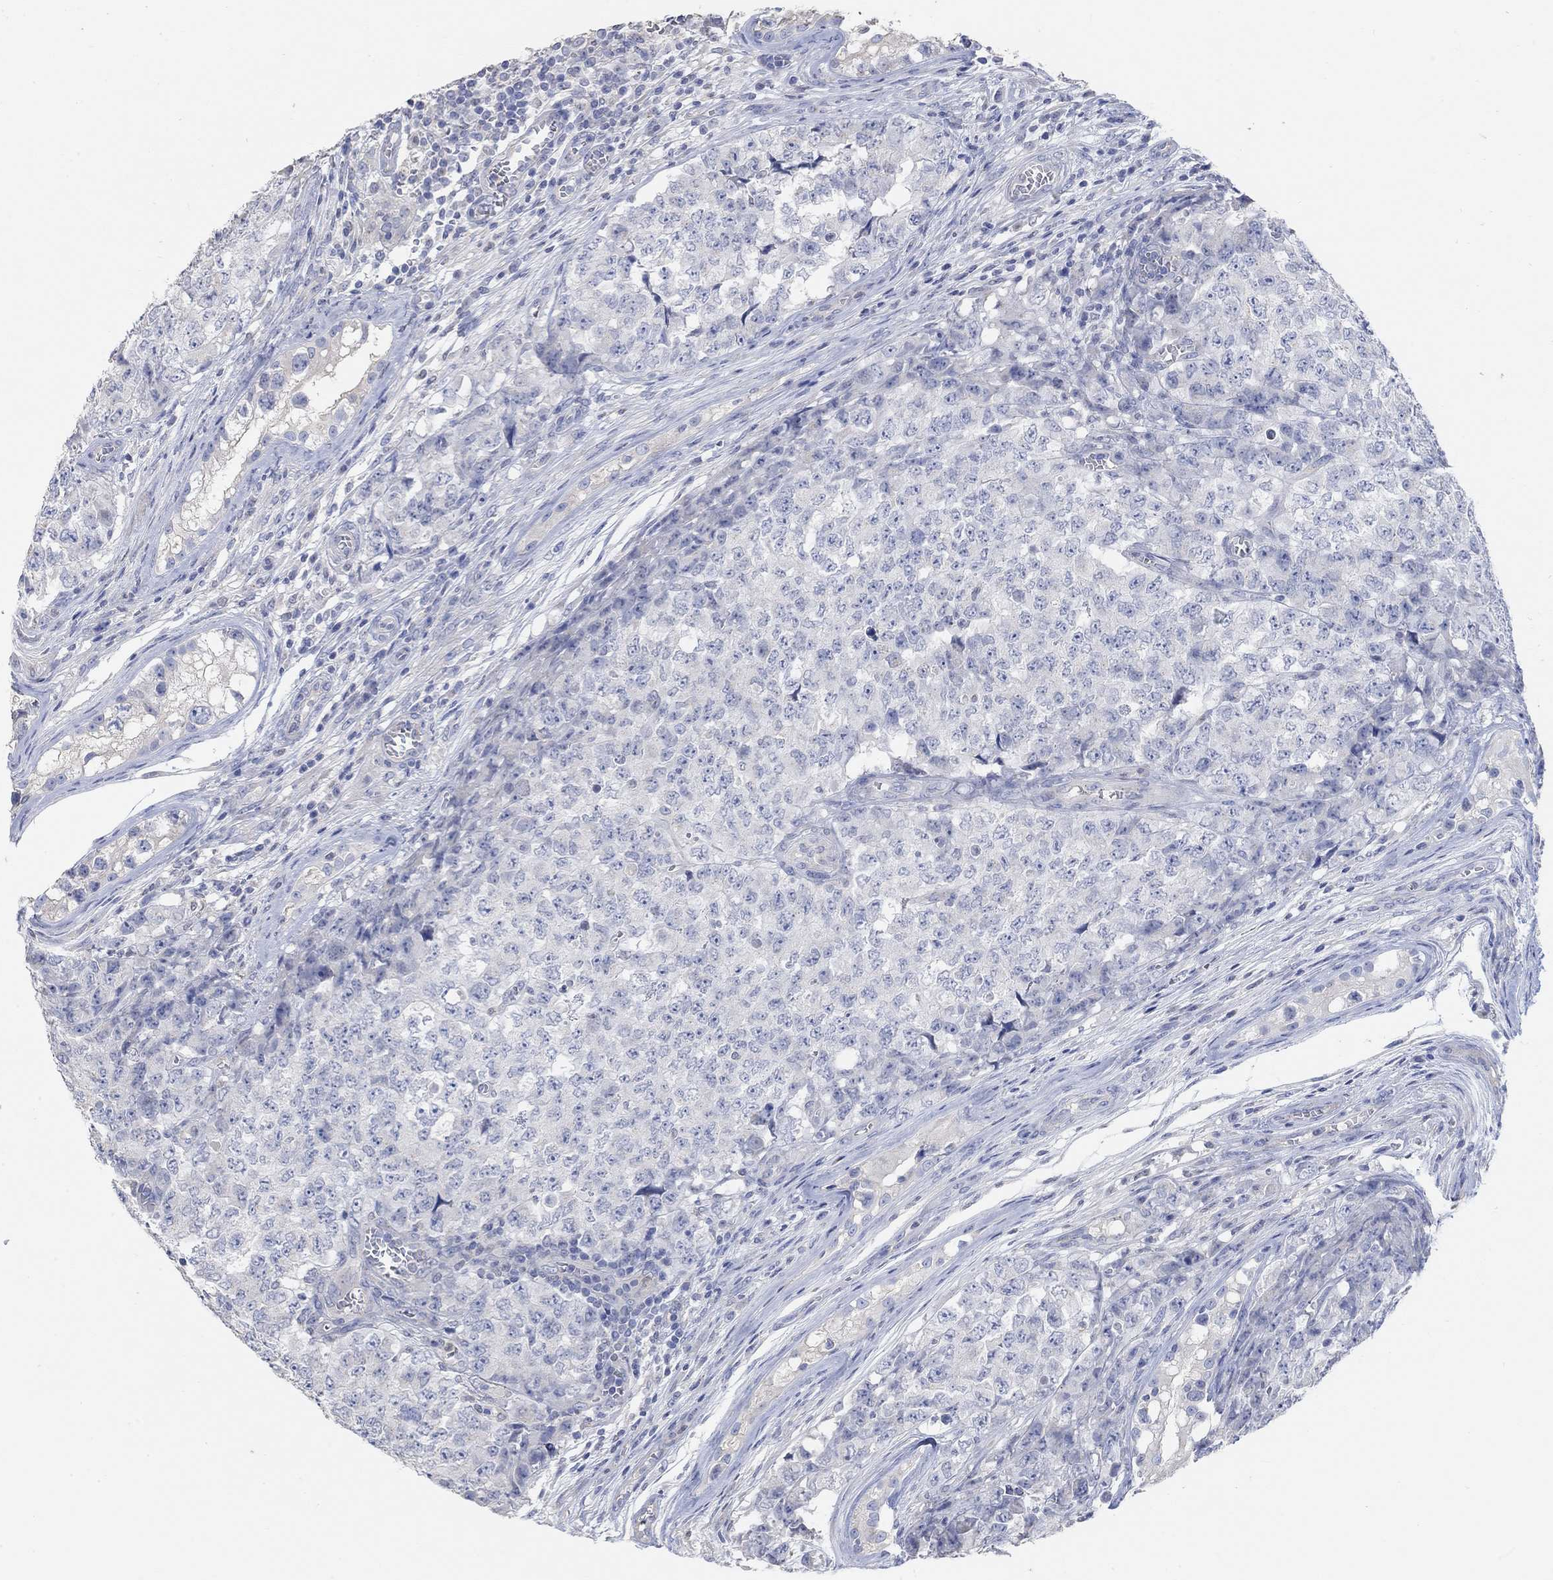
{"staining": {"intensity": "negative", "quantity": "none", "location": "none"}, "tissue": "testis cancer", "cell_type": "Tumor cells", "image_type": "cancer", "snomed": [{"axis": "morphology", "description": "Carcinoma, Embryonal, NOS"}, {"axis": "topography", "description": "Testis"}], "caption": "A histopathology image of testis embryonal carcinoma stained for a protein exhibits no brown staining in tumor cells.", "gene": "NLRP14", "patient": {"sex": "male", "age": 23}}